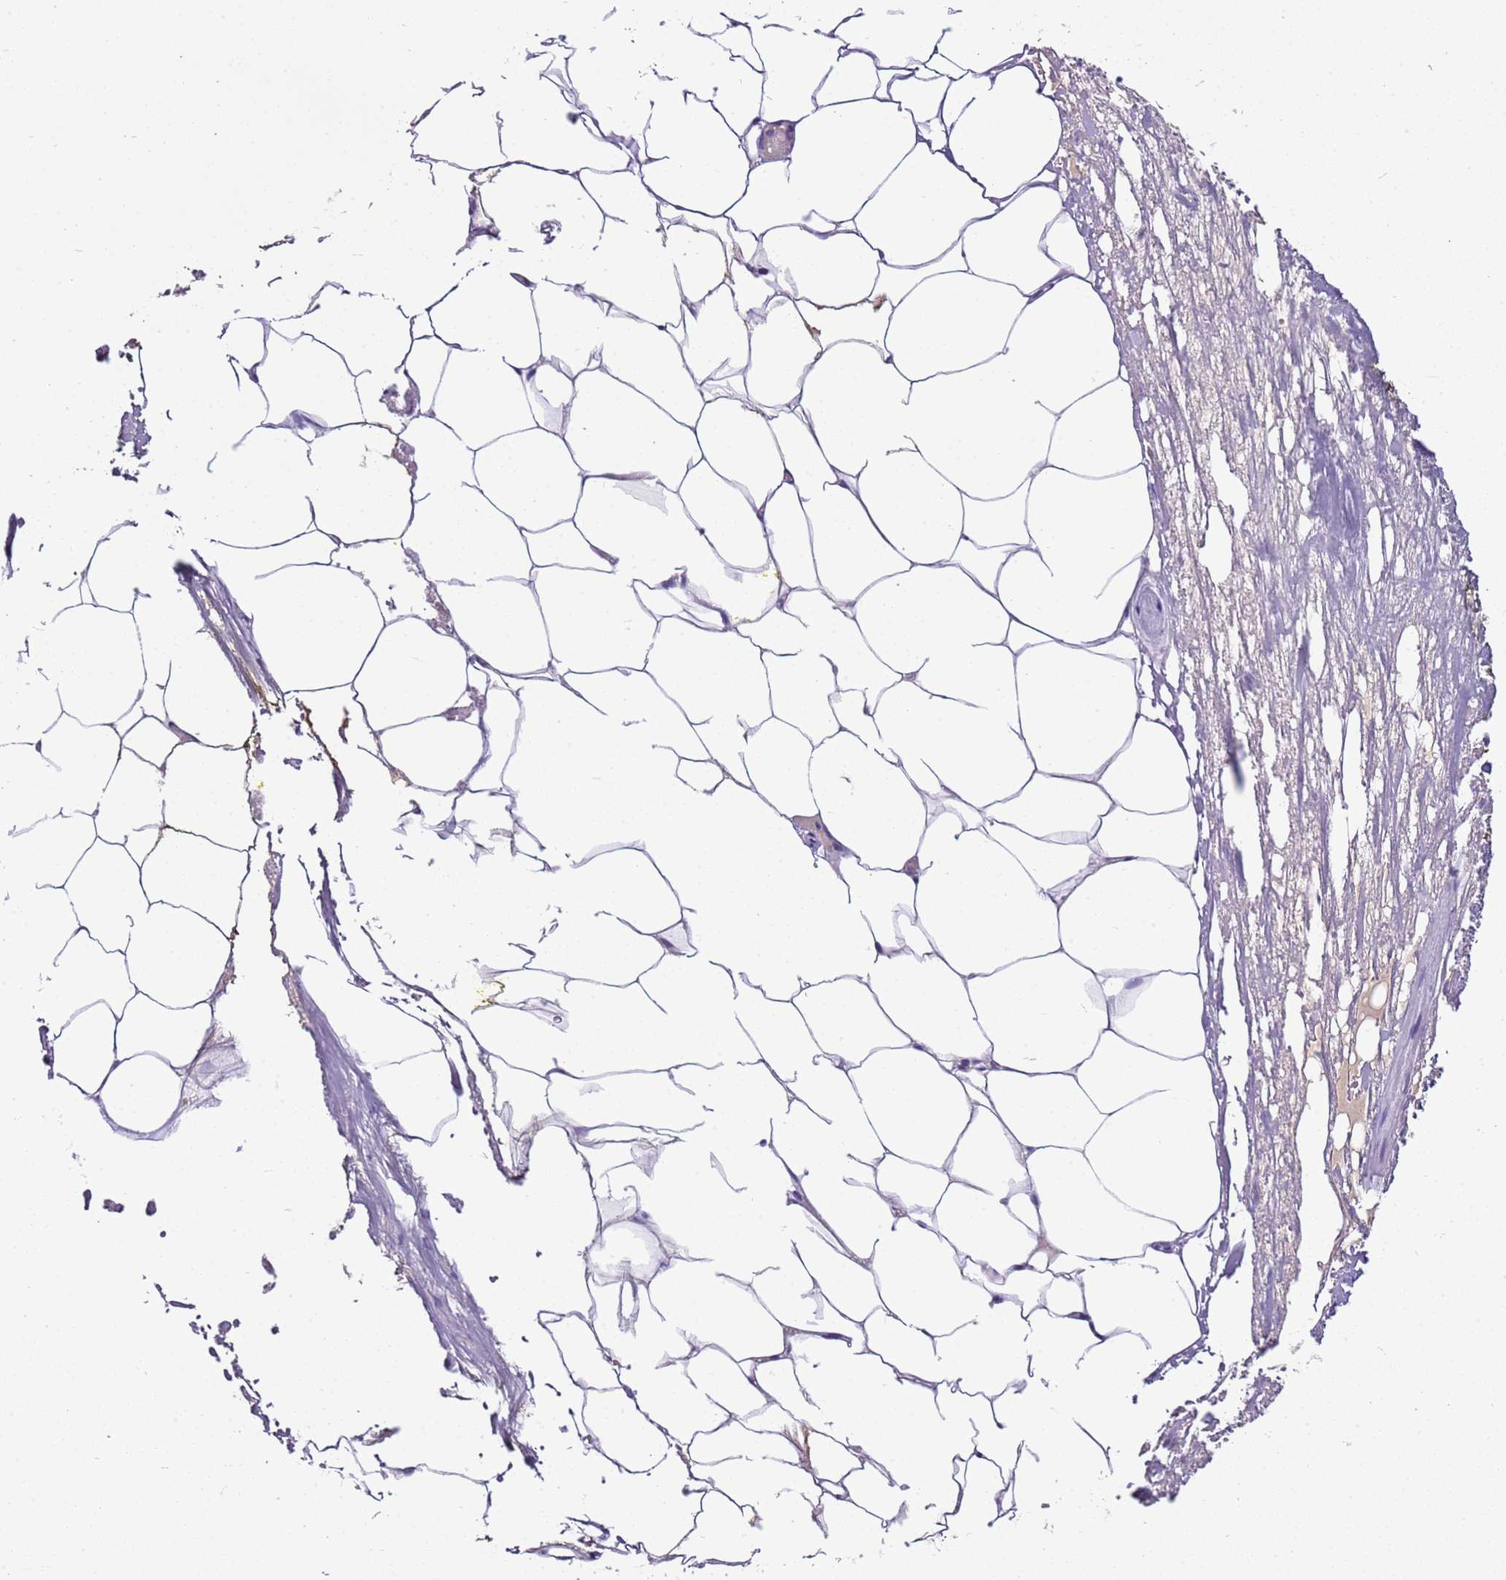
{"staining": {"intensity": "negative", "quantity": "none", "location": "none"}, "tissue": "adipose tissue", "cell_type": "Adipocytes", "image_type": "normal", "snomed": [{"axis": "morphology", "description": "Normal tissue, NOS"}, {"axis": "morphology", "description": "Adenocarcinoma, Low grade"}, {"axis": "topography", "description": "Prostate"}, {"axis": "topography", "description": "Peripheral nerve tissue"}], "caption": "An immunohistochemistry (IHC) histopathology image of unremarkable adipose tissue is shown. There is no staining in adipocytes of adipose tissue.", "gene": "IGKV3", "patient": {"sex": "male", "age": 63}}